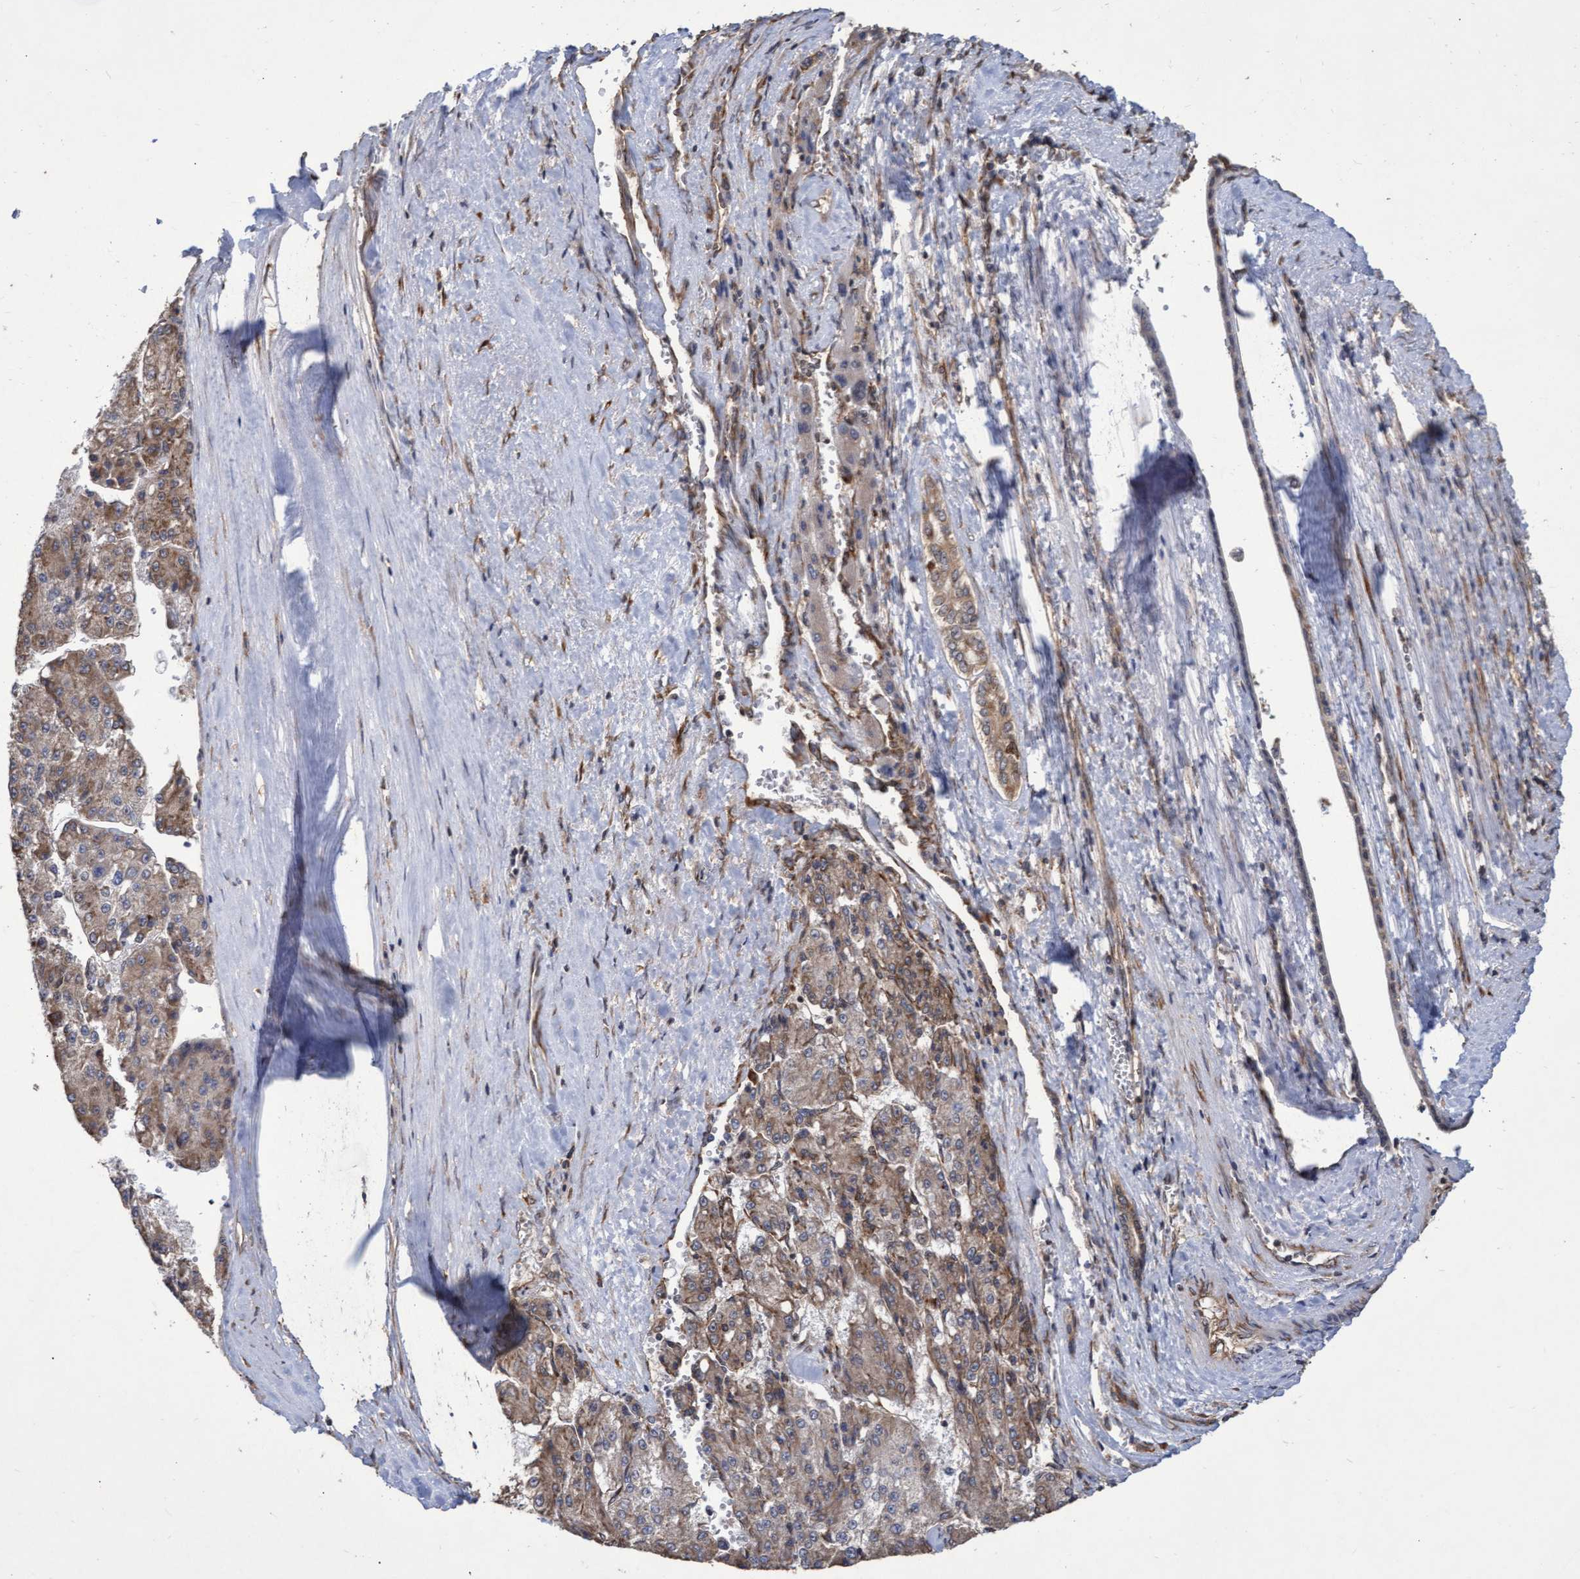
{"staining": {"intensity": "moderate", "quantity": "25%-75%", "location": "cytoplasmic/membranous"}, "tissue": "liver cancer", "cell_type": "Tumor cells", "image_type": "cancer", "snomed": [{"axis": "morphology", "description": "Carcinoma, Hepatocellular, NOS"}, {"axis": "topography", "description": "Liver"}], "caption": "Liver cancer was stained to show a protein in brown. There is medium levels of moderate cytoplasmic/membranous staining in about 25%-75% of tumor cells.", "gene": "ABCF2", "patient": {"sex": "female", "age": 73}}